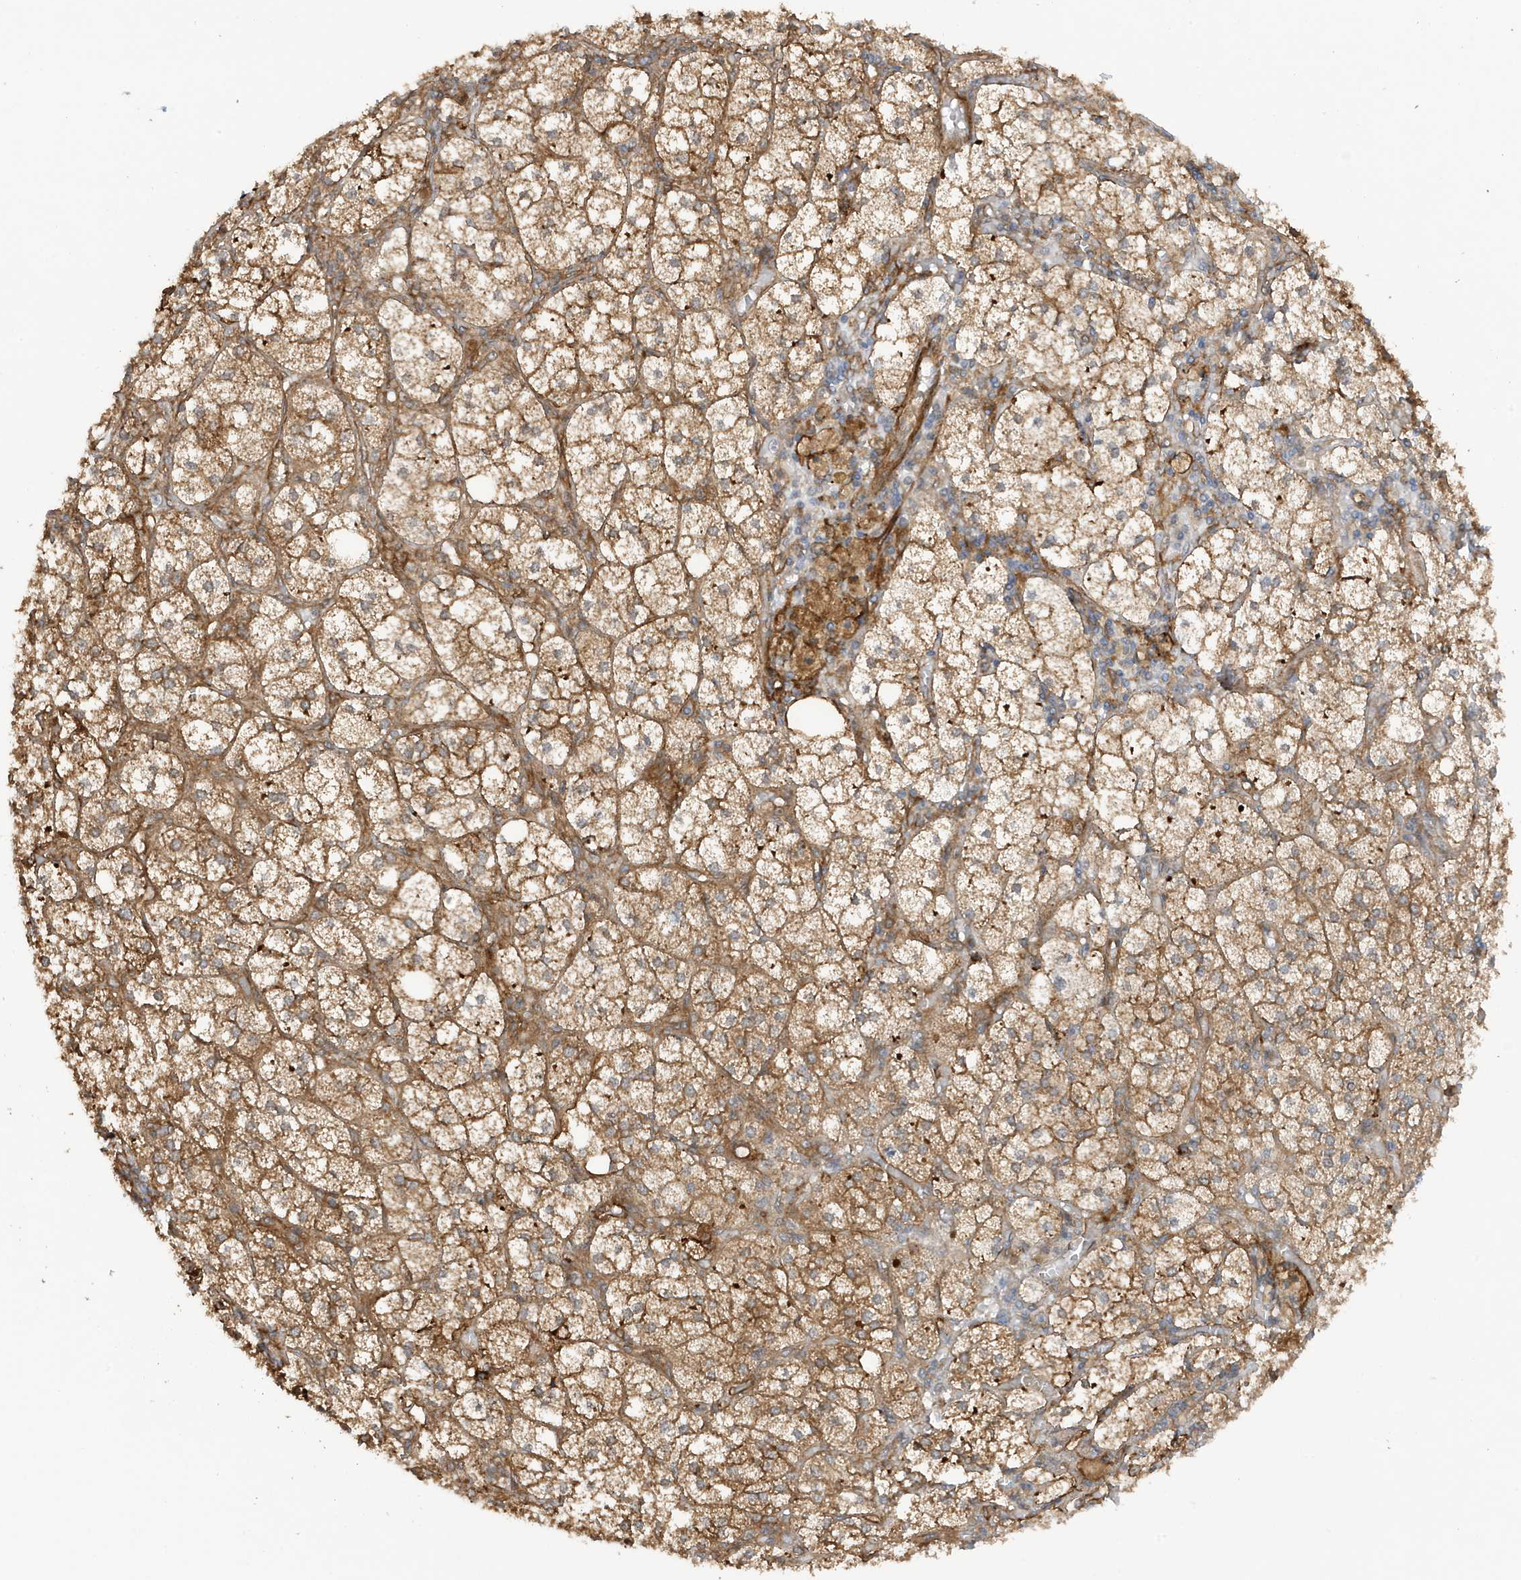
{"staining": {"intensity": "moderate", "quantity": ">75%", "location": "cytoplasmic/membranous"}, "tissue": "adrenal gland", "cell_type": "Glandular cells", "image_type": "normal", "snomed": [{"axis": "morphology", "description": "Normal tissue, NOS"}, {"axis": "topography", "description": "Adrenal gland"}], "caption": "Immunohistochemical staining of unremarkable human adrenal gland displays medium levels of moderate cytoplasmic/membranous expression in approximately >75% of glandular cells. (Brightfield microscopy of DAB IHC at high magnification).", "gene": "CDC42EP3", "patient": {"sex": "female", "age": 61}}